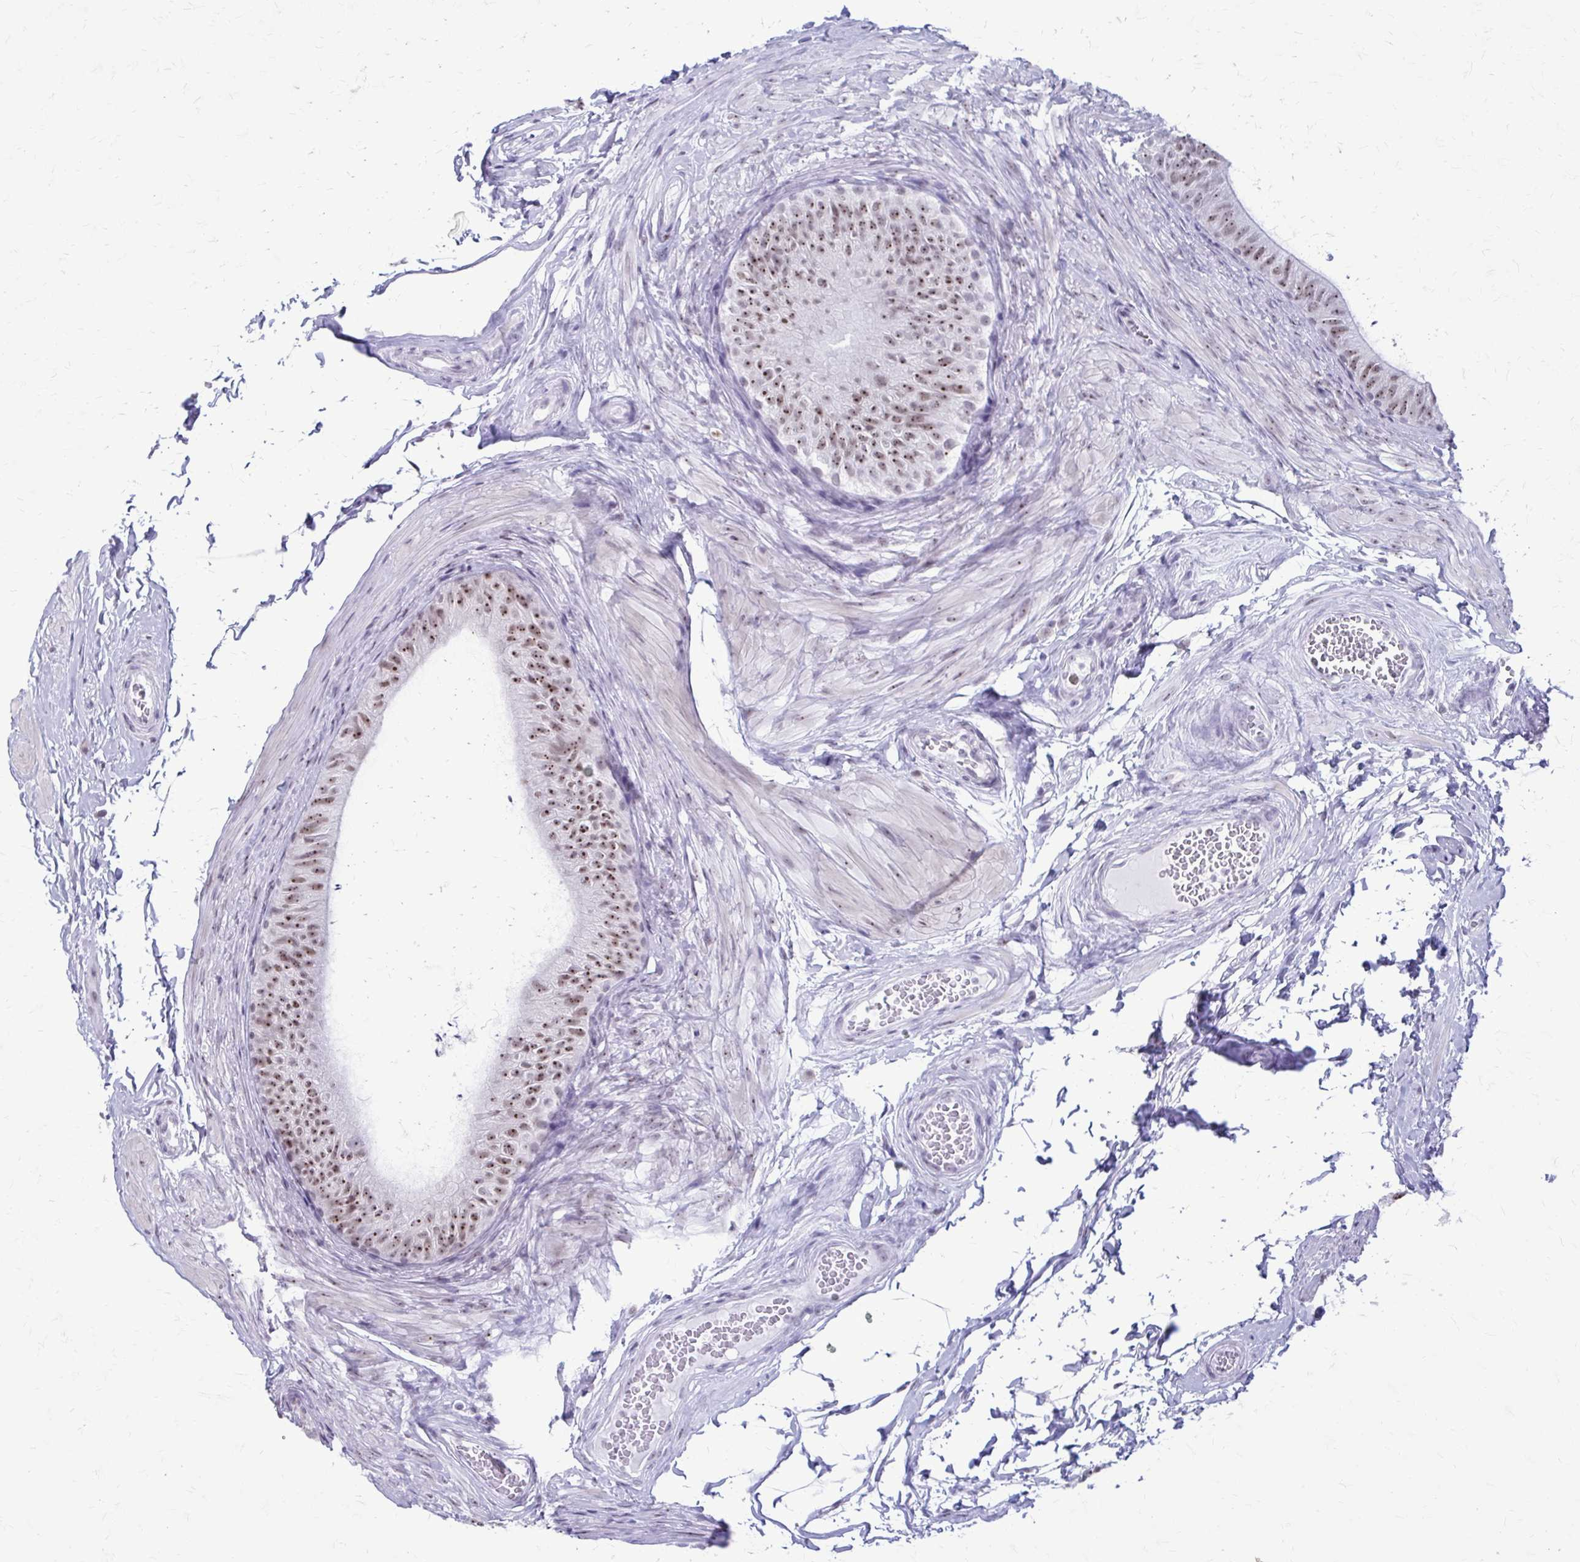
{"staining": {"intensity": "moderate", "quantity": "25%-75%", "location": "nuclear"}, "tissue": "epididymis", "cell_type": "Glandular cells", "image_type": "normal", "snomed": [{"axis": "morphology", "description": "Normal tissue, NOS"}, {"axis": "topography", "description": "Epididymis, spermatic cord, NOS"}, {"axis": "topography", "description": "Epididymis"}, {"axis": "topography", "description": "Peripheral nerve tissue"}], "caption": "Protein staining of normal epididymis reveals moderate nuclear staining in approximately 25%-75% of glandular cells.", "gene": "PROSER1", "patient": {"sex": "male", "age": 29}}